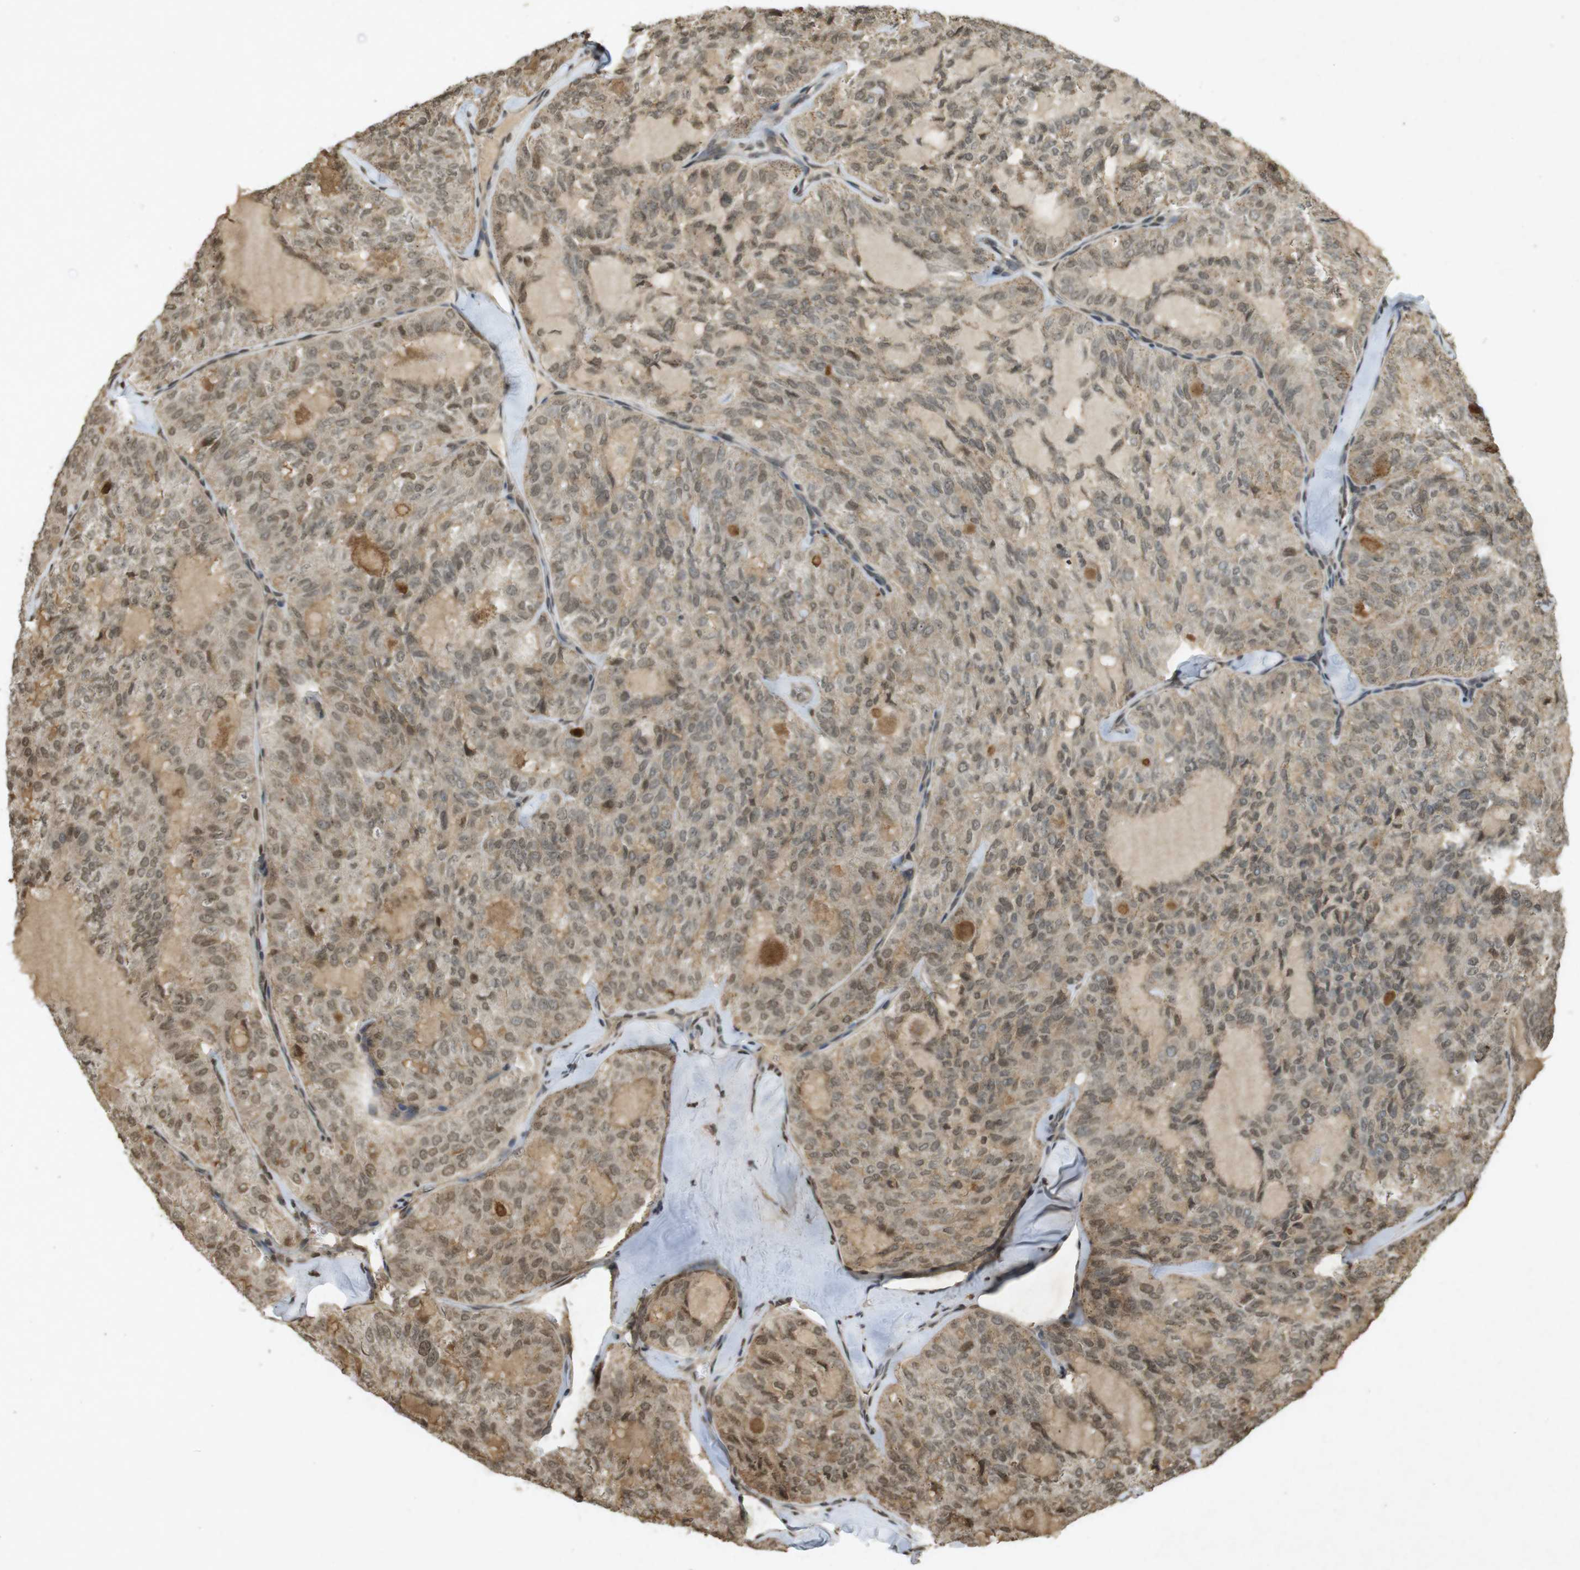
{"staining": {"intensity": "weak", "quantity": ">75%", "location": "cytoplasmic/membranous,nuclear"}, "tissue": "thyroid cancer", "cell_type": "Tumor cells", "image_type": "cancer", "snomed": [{"axis": "morphology", "description": "Follicular adenoma carcinoma, NOS"}, {"axis": "topography", "description": "Thyroid gland"}], "caption": "DAB (3,3'-diaminobenzidine) immunohistochemical staining of human thyroid cancer (follicular adenoma carcinoma) reveals weak cytoplasmic/membranous and nuclear protein positivity in about >75% of tumor cells.", "gene": "ORC4", "patient": {"sex": "male", "age": 75}}